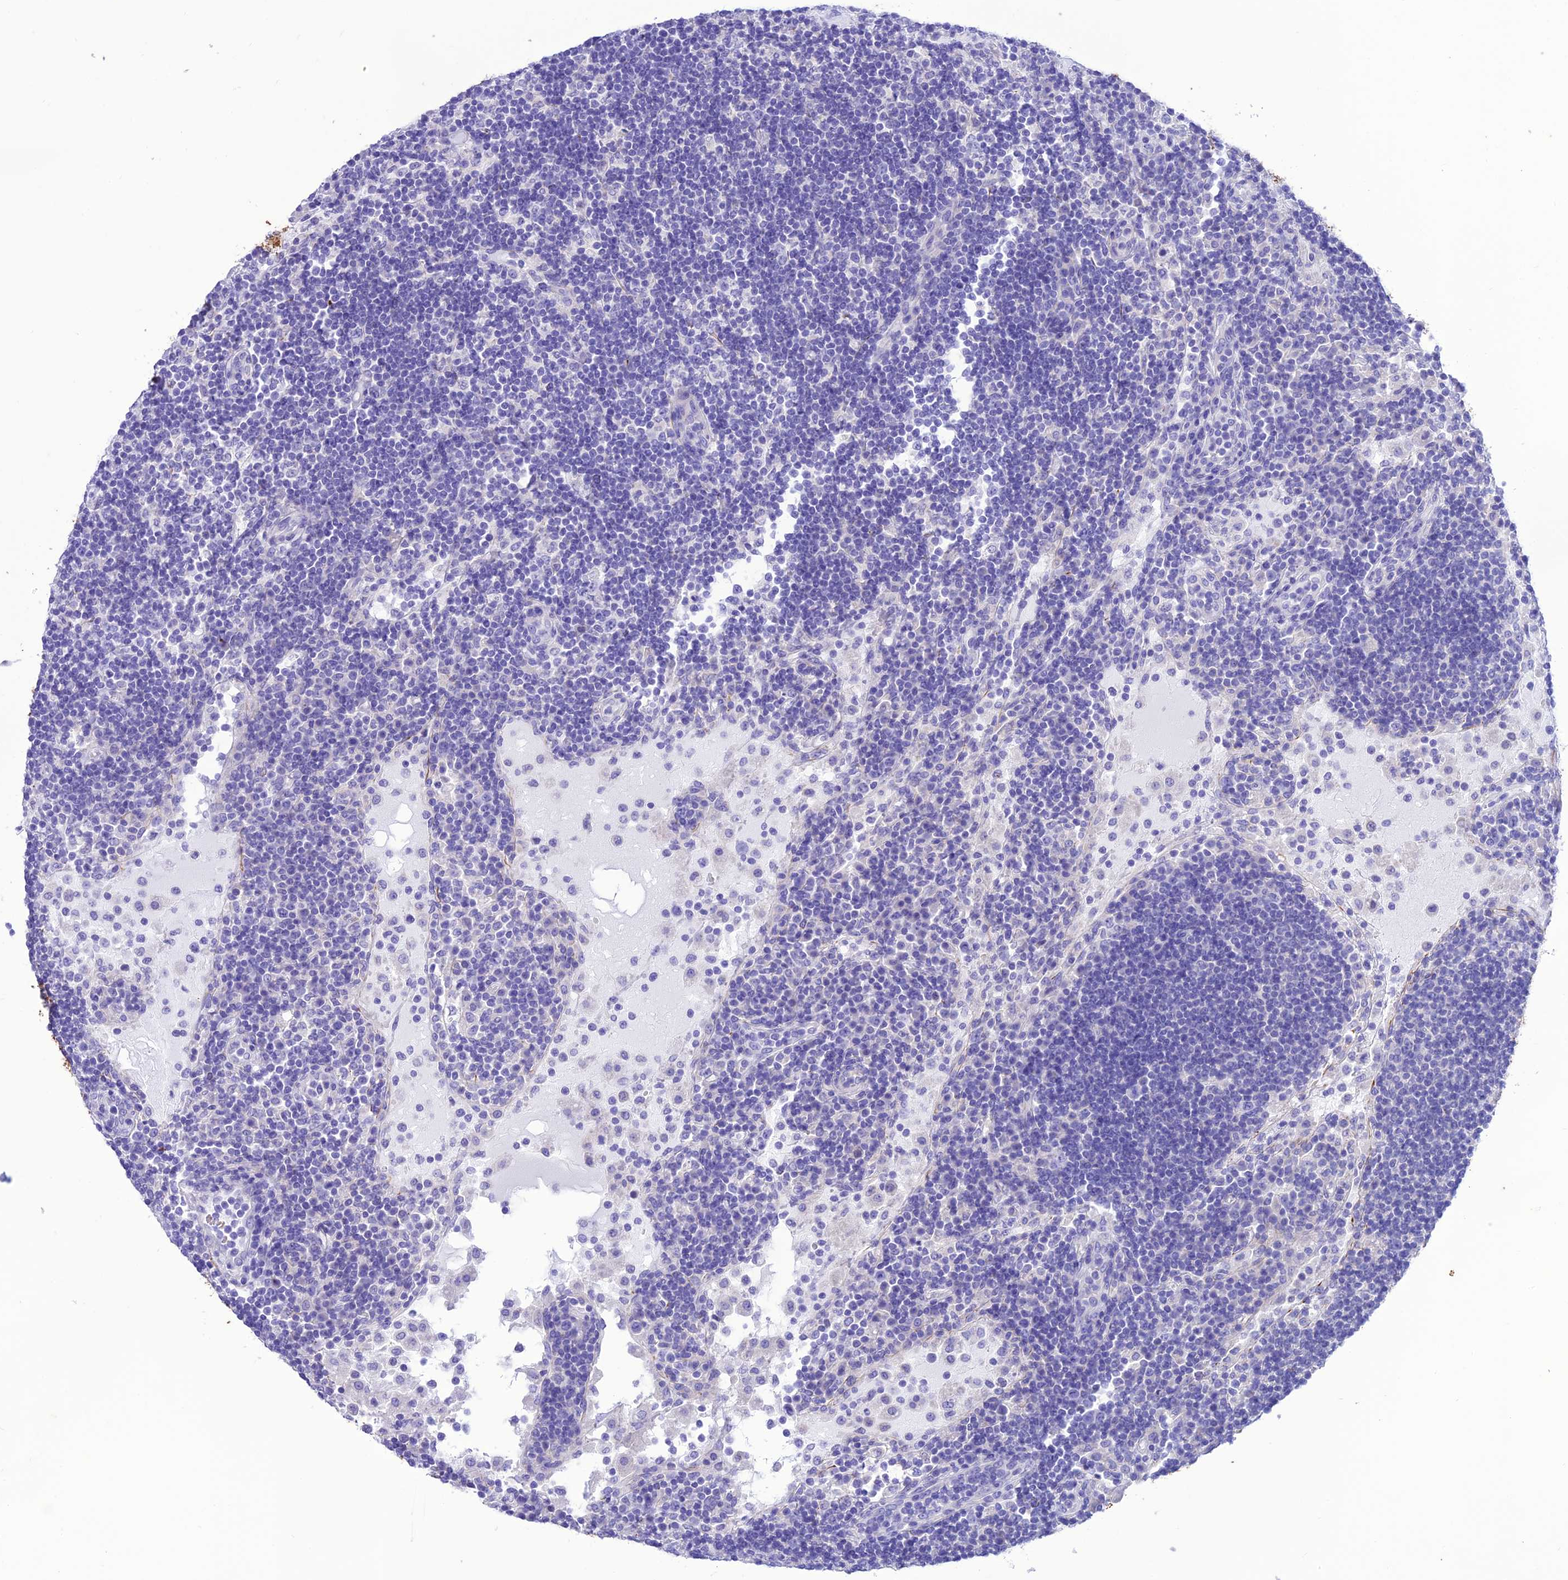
{"staining": {"intensity": "negative", "quantity": "none", "location": "none"}, "tissue": "lymph node", "cell_type": "Non-germinal center cells", "image_type": "normal", "snomed": [{"axis": "morphology", "description": "Normal tissue, NOS"}, {"axis": "topography", "description": "Lymph node"}], "caption": "The micrograph reveals no staining of non-germinal center cells in unremarkable lymph node. Nuclei are stained in blue.", "gene": "VPS52", "patient": {"sex": "female", "age": 53}}